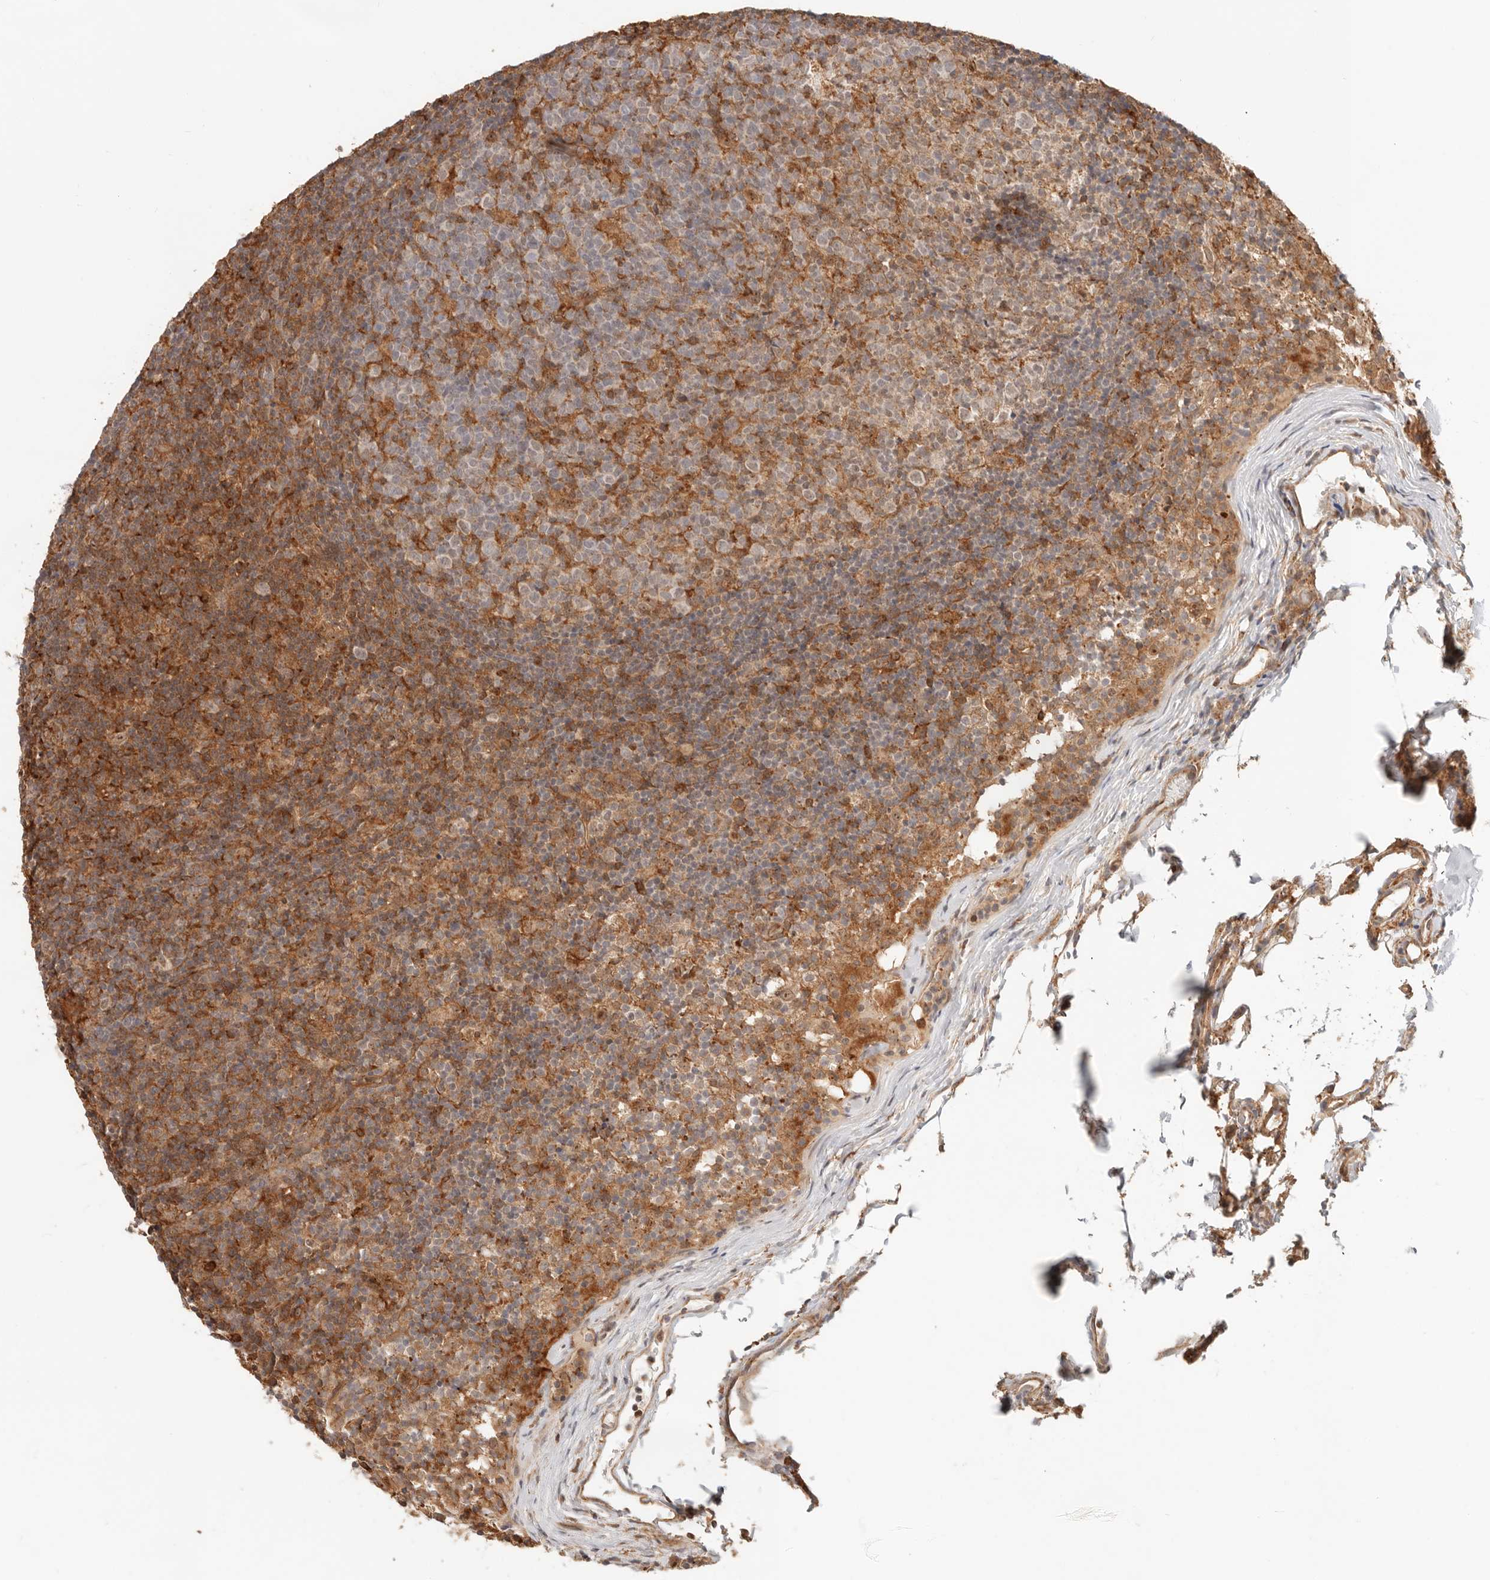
{"staining": {"intensity": "moderate", "quantity": "25%-75%", "location": "cytoplasmic/membranous,nuclear"}, "tissue": "lymph node", "cell_type": "Germinal center cells", "image_type": "normal", "snomed": [{"axis": "morphology", "description": "Normal tissue, NOS"}, {"axis": "morphology", "description": "Inflammation, NOS"}, {"axis": "topography", "description": "Lymph node"}], "caption": "Germinal center cells reveal moderate cytoplasmic/membranous,nuclear staining in about 25%-75% of cells in benign lymph node.", "gene": "HEXD", "patient": {"sex": "male", "age": 55}}